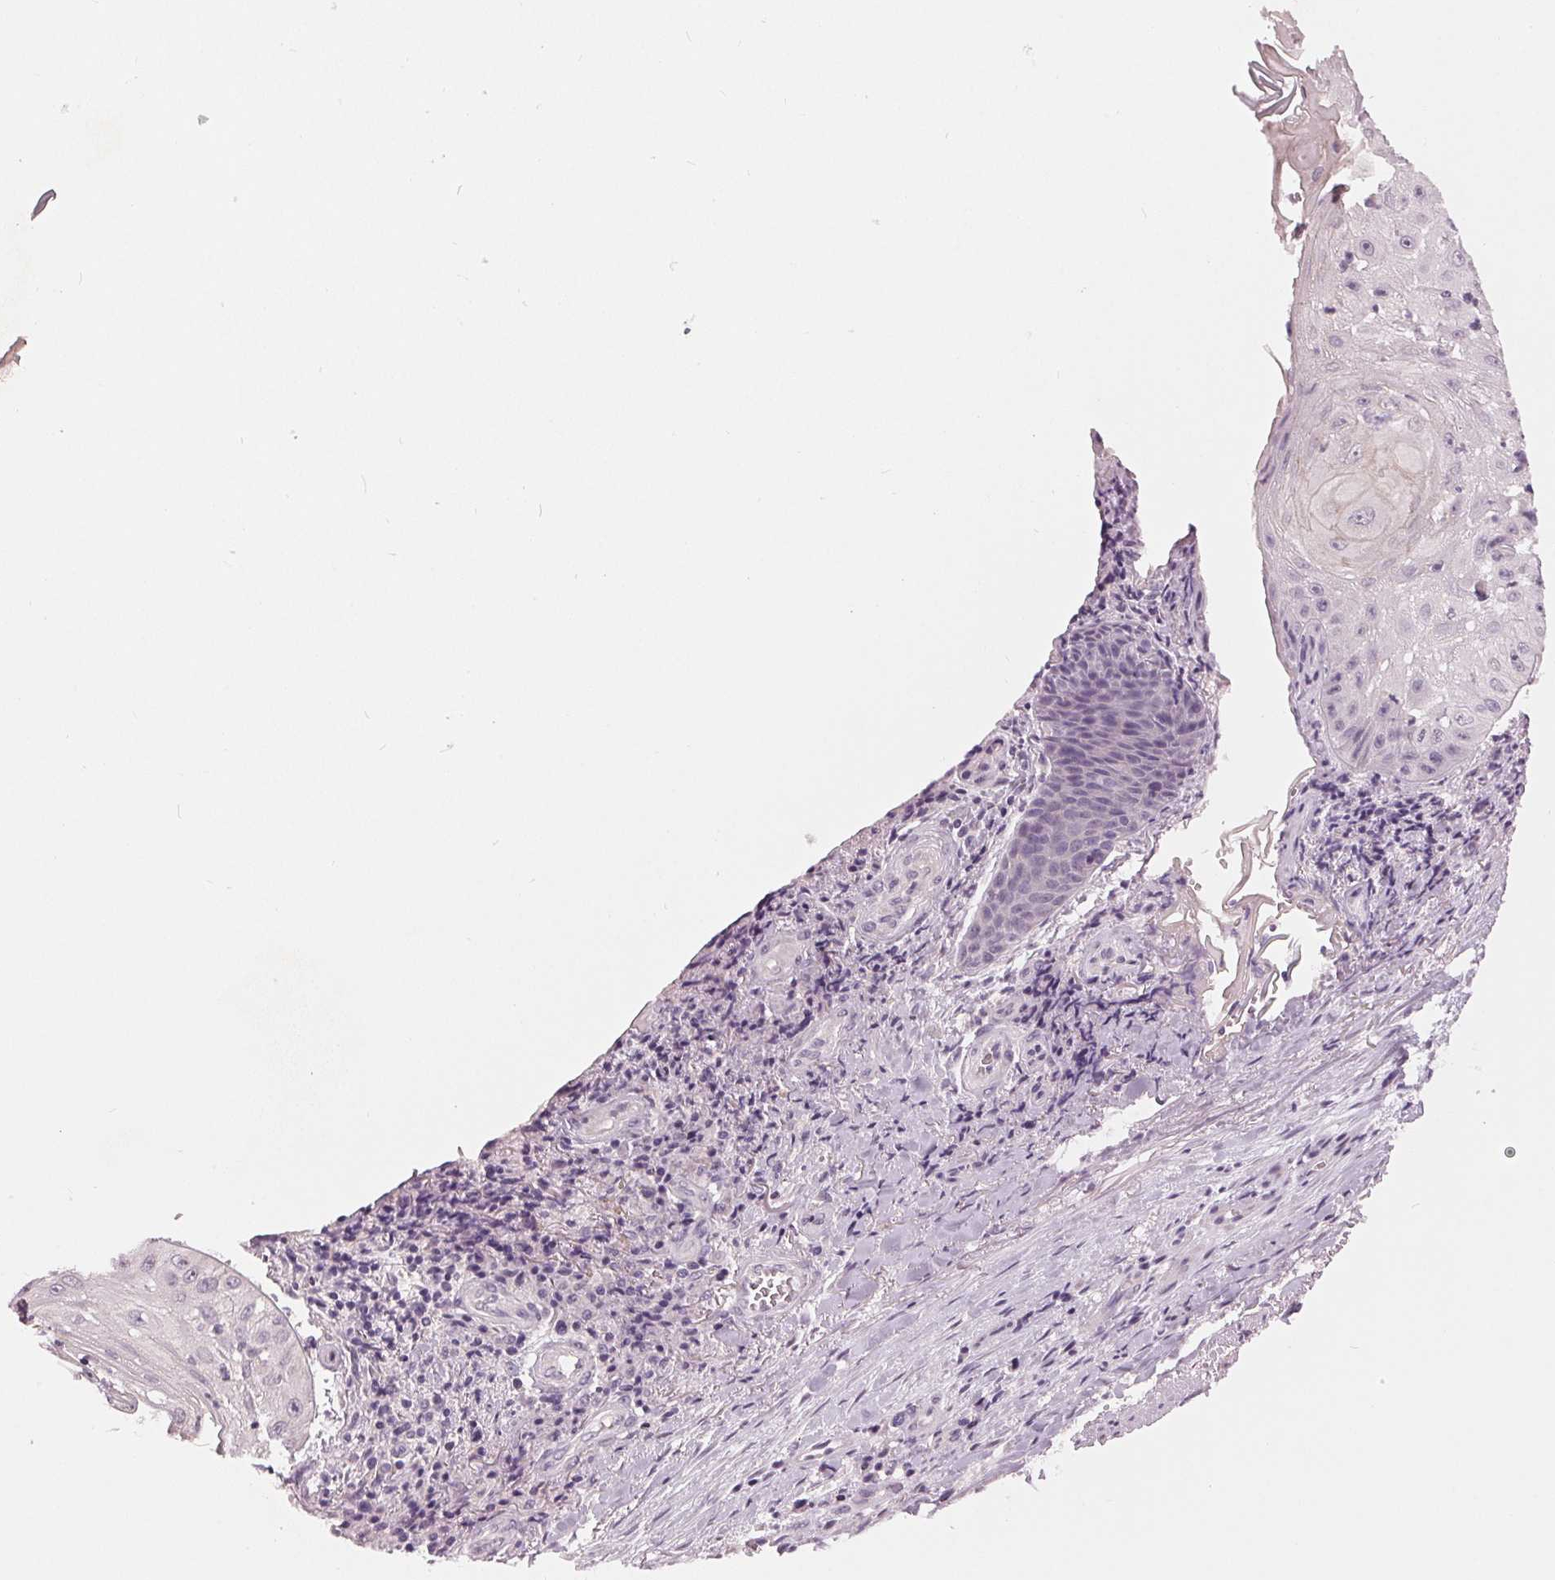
{"staining": {"intensity": "negative", "quantity": "none", "location": "none"}, "tissue": "skin cancer", "cell_type": "Tumor cells", "image_type": "cancer", "snomed": [{"axis": "morphology", "description": "Squamous cell carcinoma, NOS"}, {"axis": "topography", "description": "Skin"}], "caption": "This micrograph is of skin cancer stained with immunohistochemistry (IHC) to label a protein in brown with the nuclei are counter-stained blue. There is no positivity in tumor cells.", "gene": "ZNF605", "patient": {"sex": "male", "age": 70}}